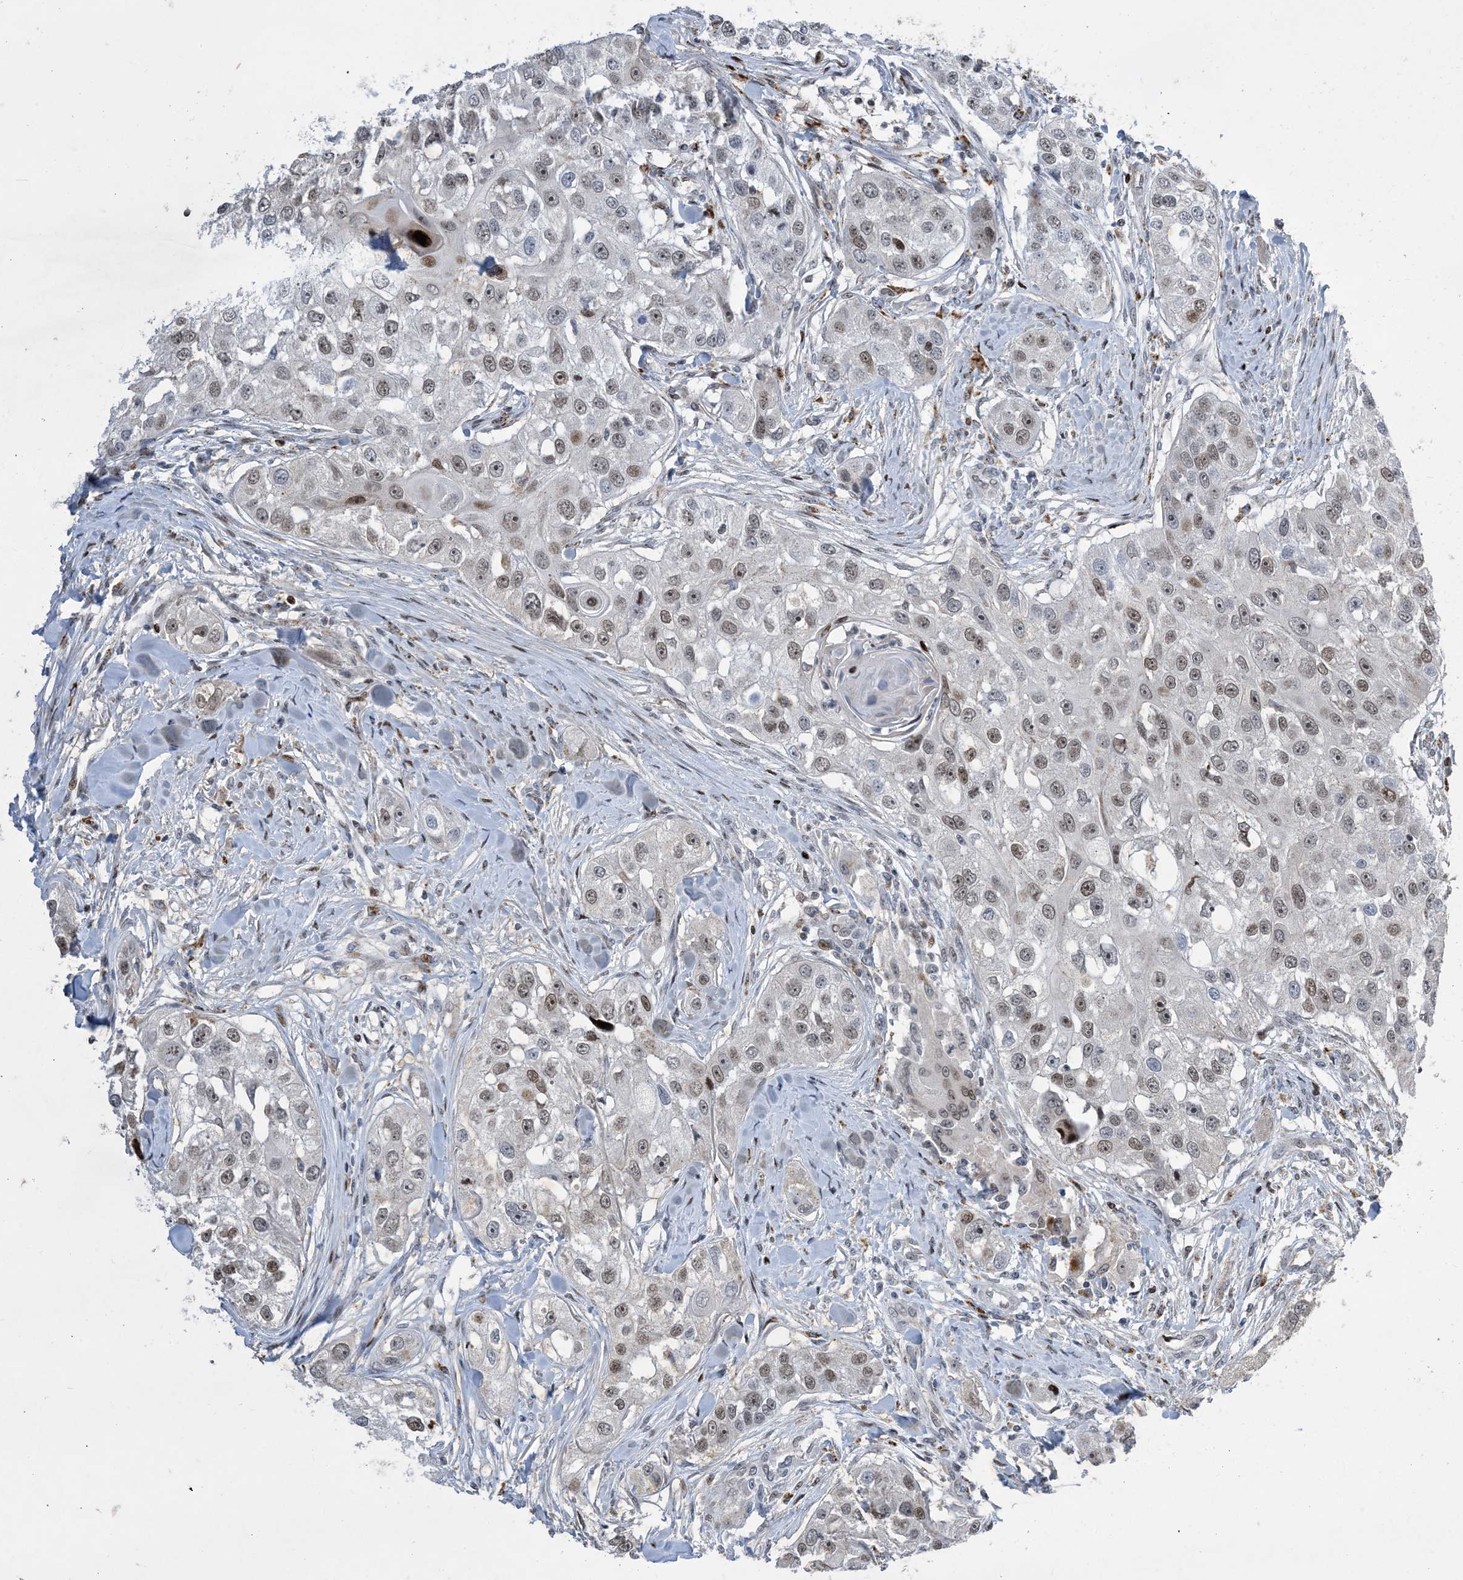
{"staining": {"intensity": "moderate", "quantity": "25%-75%", "location": "nuclear"}, "tissue": "head and neck cancer", "cell_type": "Tumor cells", "image_type": "cancer", "snomed": [{"axis": "morphology", "description": "Normal tissue, NOS"}, {"axis": "morphology", "description": "Squamous cell carcinoma, NOS"}, {"axis": "topography", "description": "Skeletal muscle"}, {"axis": "topography", "description": "Head-Neck"}], "caption": "Immunohistochemistry (IHC) micrograph of neoplastic tissue: human squamous cell carcinoma (head and neck) stained using IHC exhibits medium levels of moderate protein expression localized specifically in the nuclear of tumor cells, appearing as a nuclear brown color.", "gene": "SLC25A53", "patient": {"sex": "male", "age": 51}}